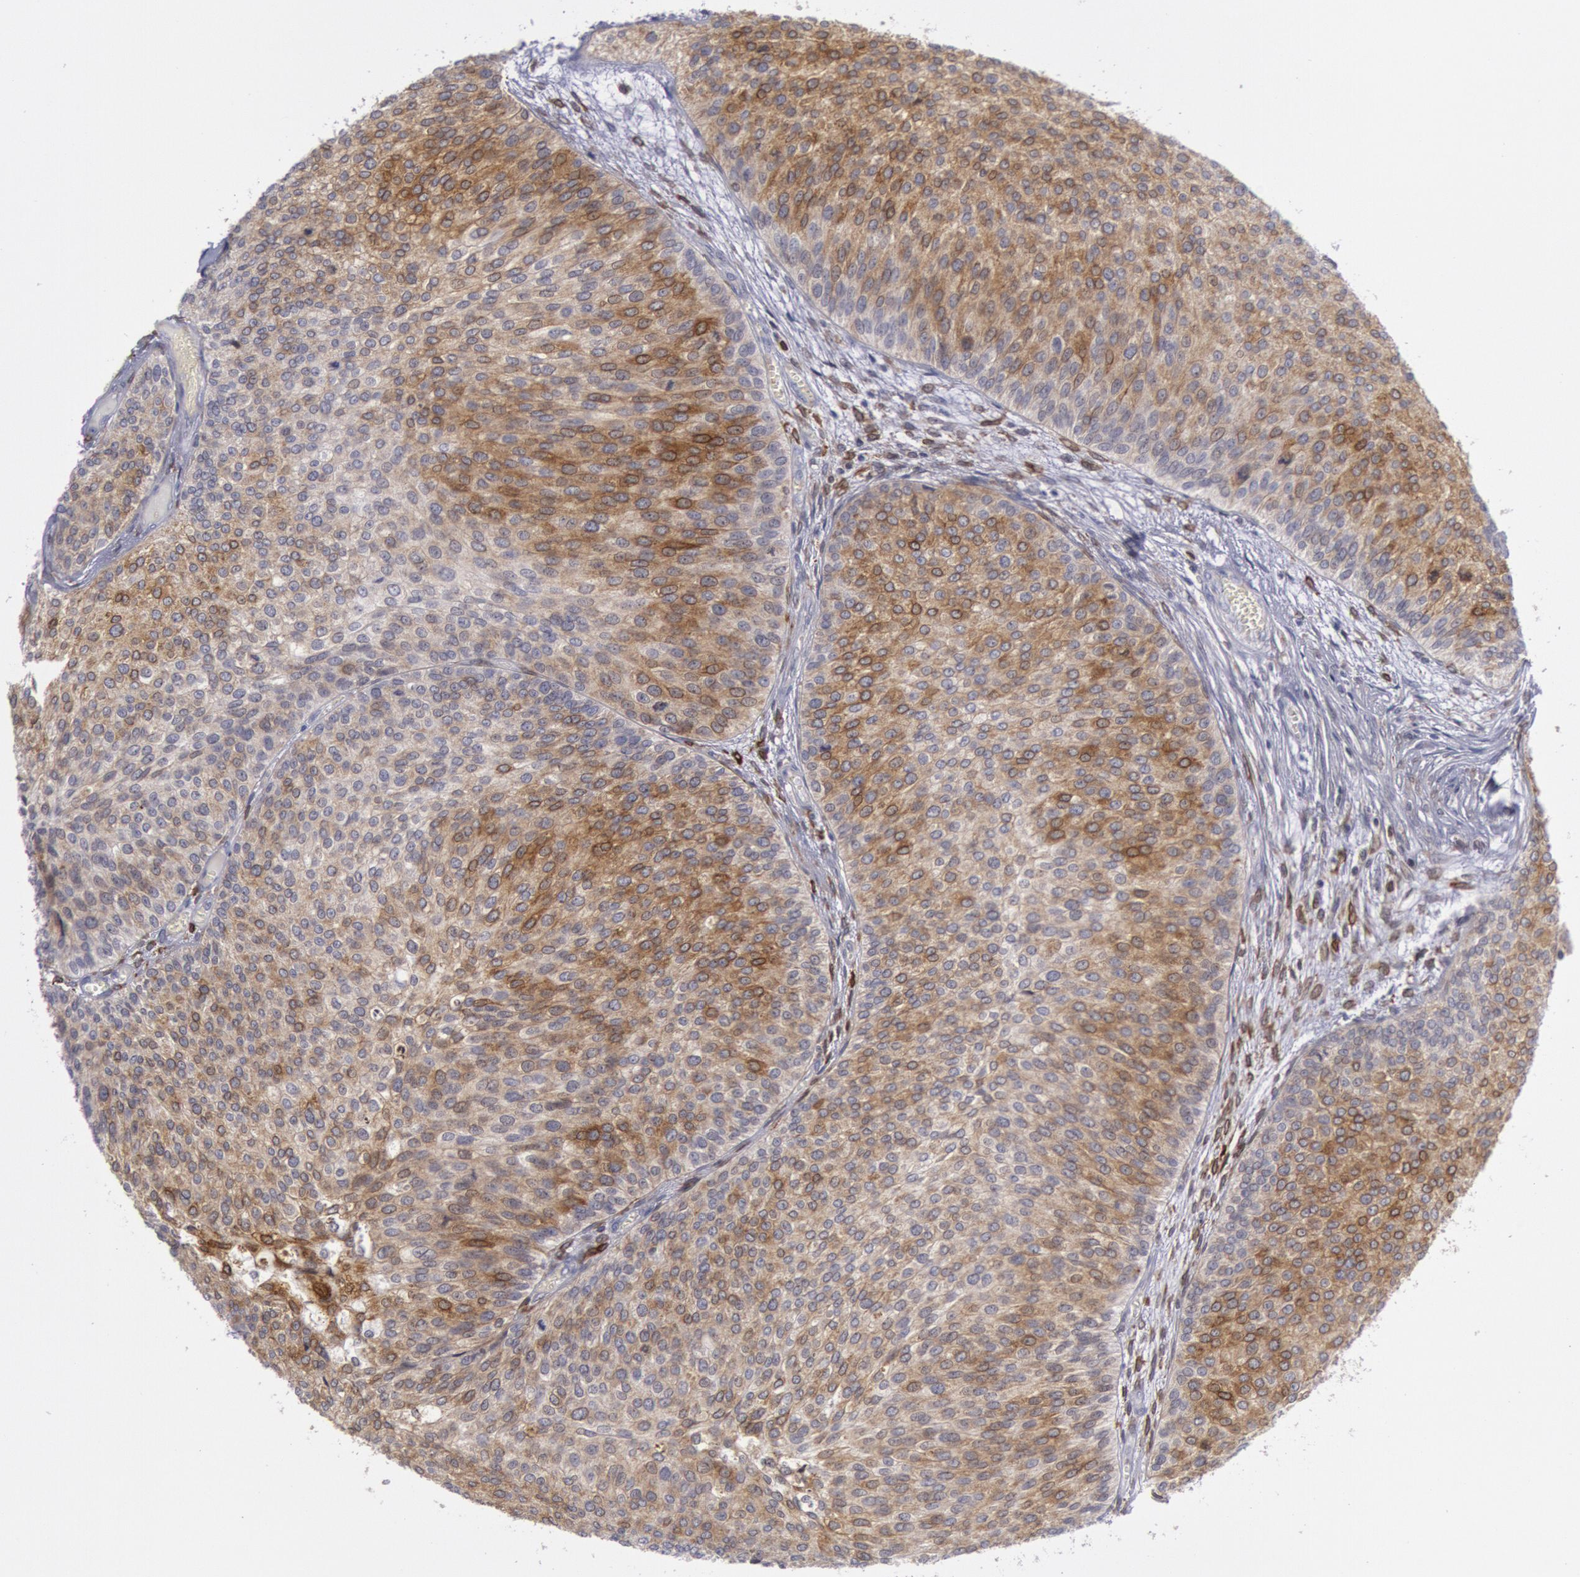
{"staining": {"intensity": "strong", "quantity": "<25%", "location": "cytoplasmic/membranous"}, "tissue": "urothelial cancer", "cell_type": "Tumor cells", "image_type": "cancer", "snomed": [{"axis": "morphology", "description": "Urothelial carcinoma, Low grade"}, {"axis": "topography", "description": "Urinary bladder"}], "caption": "Low-grade urothelial carcinoma stained with IHC reveals strong cytoplasmic/membranous positivity in approximately <25% of tumor cells.", "gene": "PTGS2", "patient": {"sex": "male", "age": 84}}